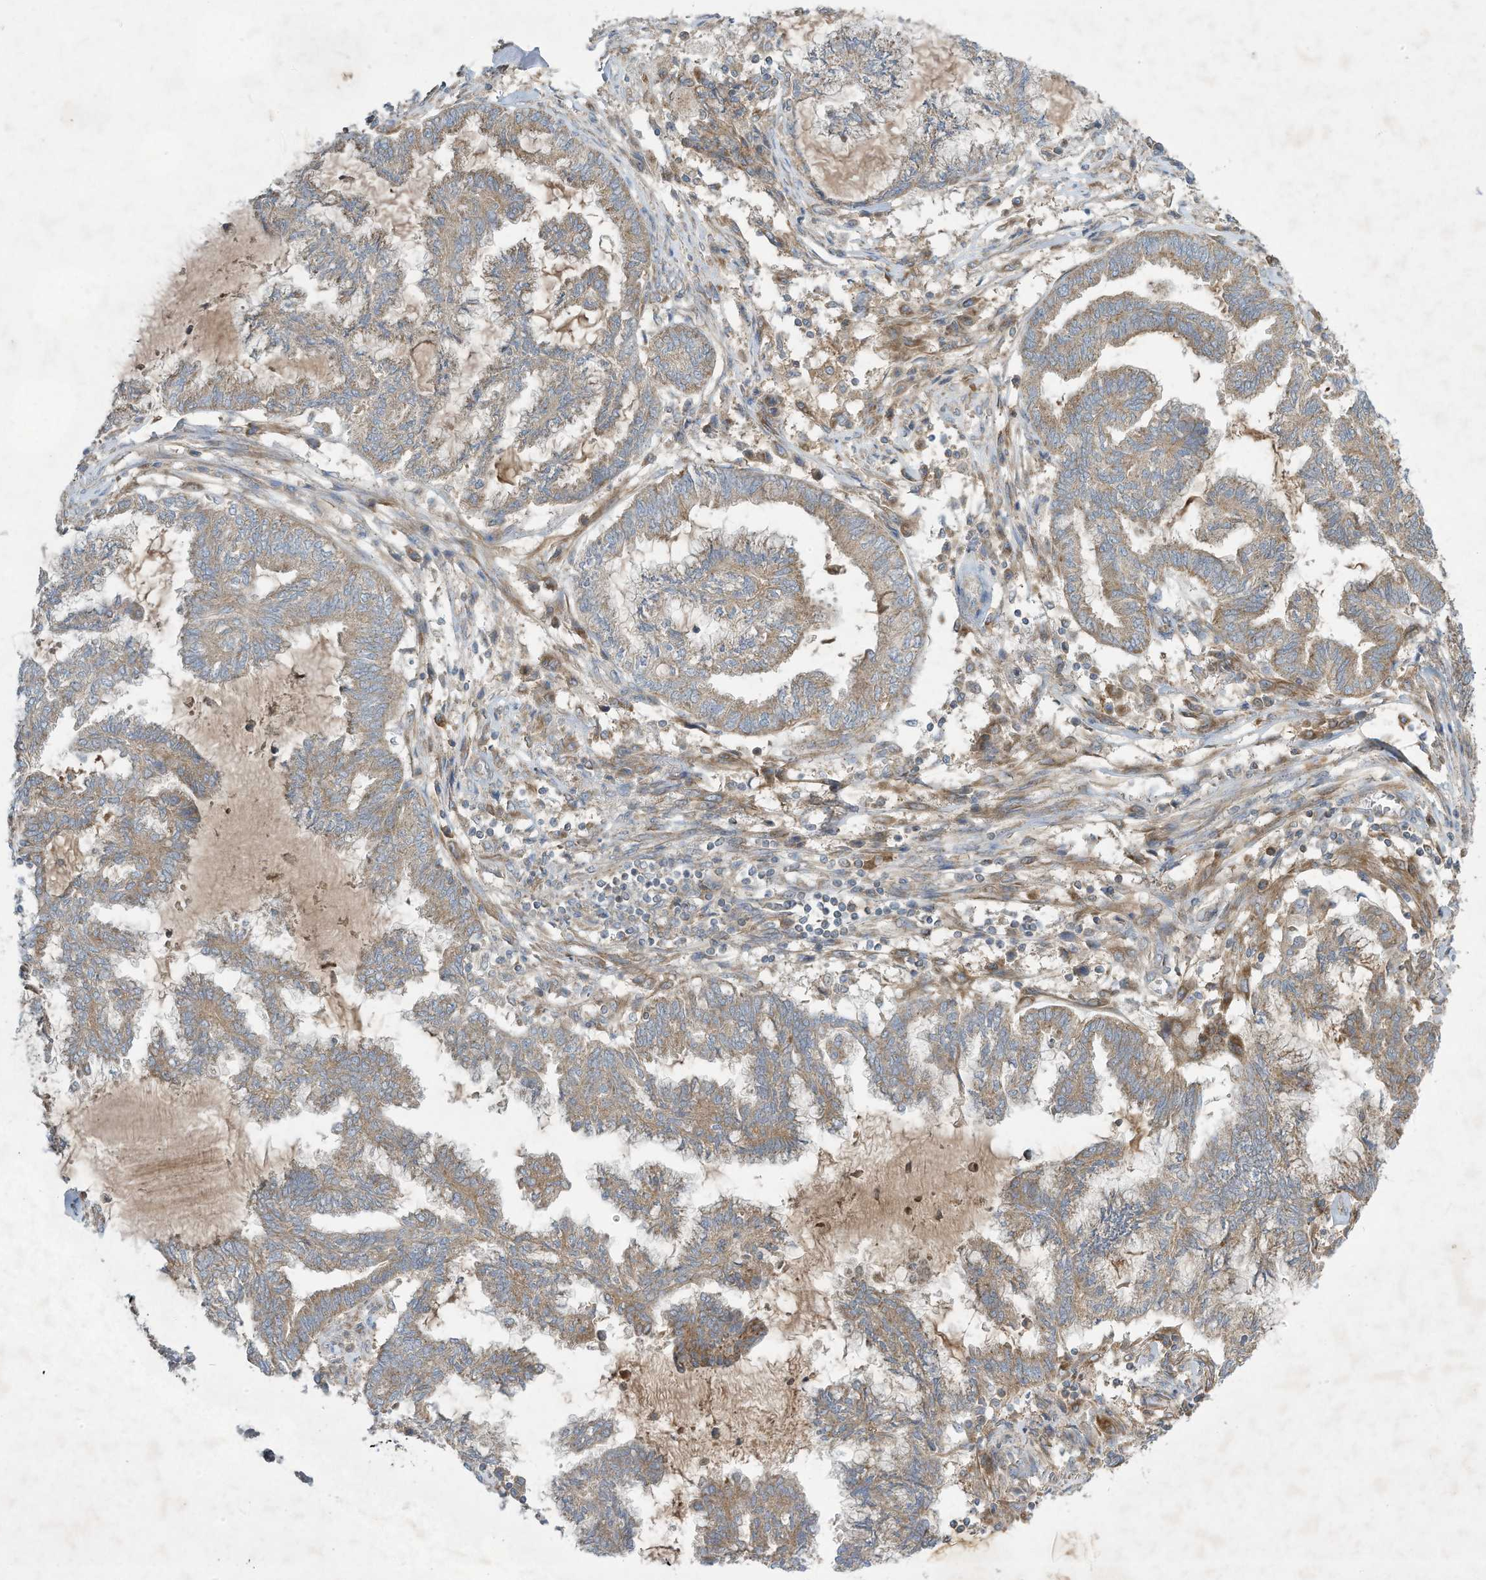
{"staining": {"intensity": "weak", "quantity": ">75%", "location": "cytoplasmic/membranous"}, "tissue": "endometrial cancer", "cell_type": "Tumor cells", "image_type": "cancer", "snomed": [{"axis": "morphology", "description": "Adenocarcinoma, NOS"}, {"axis": "topography", "description": "Endometrium"}], "caption": "Endometrial cancer (adenocarcinoma) tissue displays weak cytoplasmic/membranous staining in about >75% of tumor cells", "gene": "SYNJ2", "patient": {"sex": "female", "age": 86}}